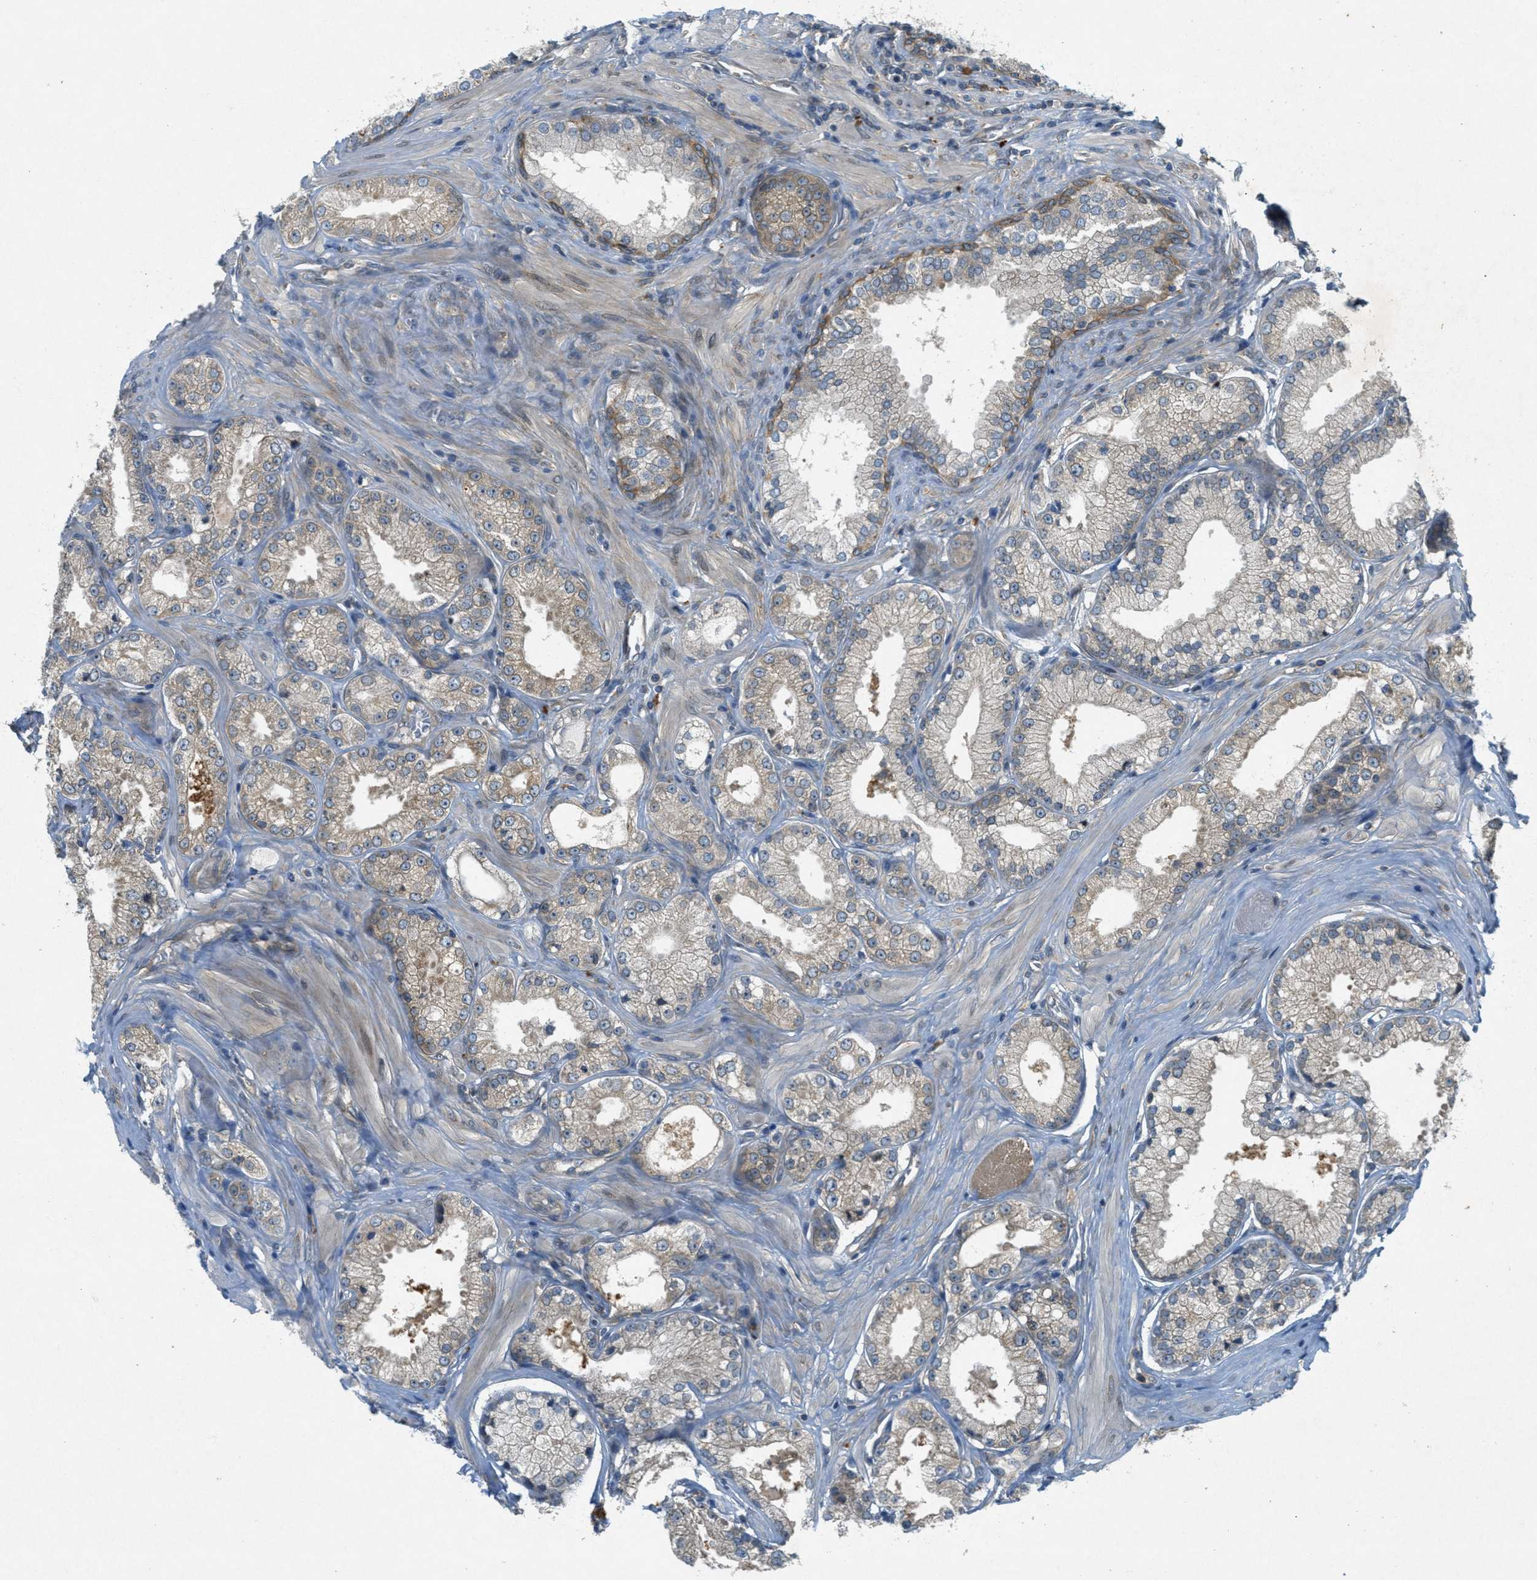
{"staining": {"intensity": "weak", "quantity": "<25%", "location": "cytoplasmic/membranous"}, "tissue": "prostate cancer", "cell_type": "Tumor cells", "image_type": "cancer", "snomed": [{"axis": "morphology", "description": "Adenocarcinoma, Low grade"}, {"axis": "topography", "description": "Prostate"}], "caption": "A micrograph of human prostate cancer is negative for staining in tumor cells.", "gene": "SIGMAR1", "patient": {"sex": "male", "age": 57}}